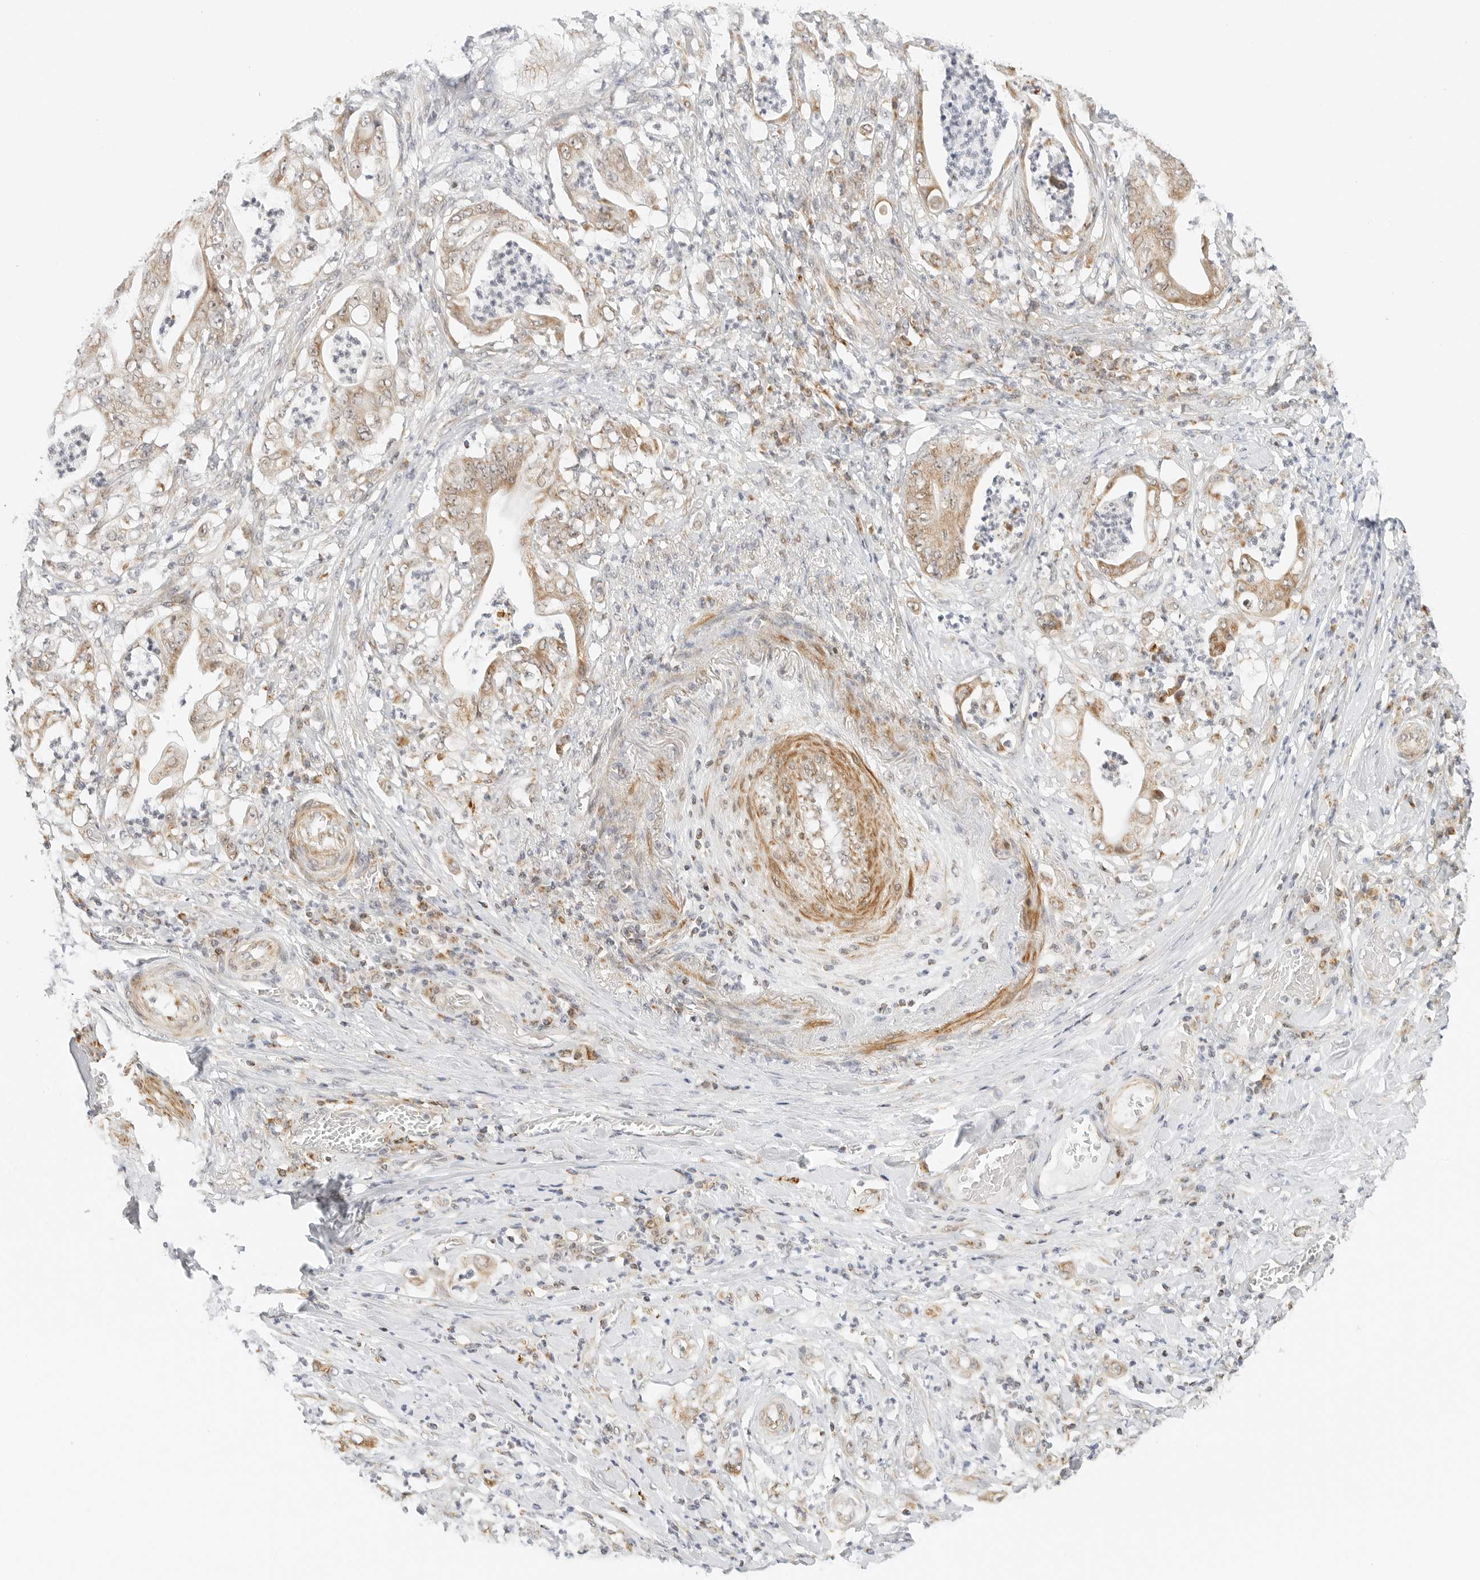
{"staining": {"intensity": "moderate", "quantity": ">75%", "location": "cytoplasmic/membranous"}, "tissue": "stomach cancer", "cell_type": "Tumor cells", "image_type": "cancer", "snomed": [{"axis": "morphology", "description": "Adenocarcinoma, NOS"}, {"axis": "topography", "description": "Stomach"}], "caption": "Approximately >75% of tumor cells in human stomach cancer exhibit moderate cytoplasmic/membranous protein staining as visualized by brown immunohistochemical staining.", "gene": "GORAB", "patient": {"sex": "female", "age": 73}}